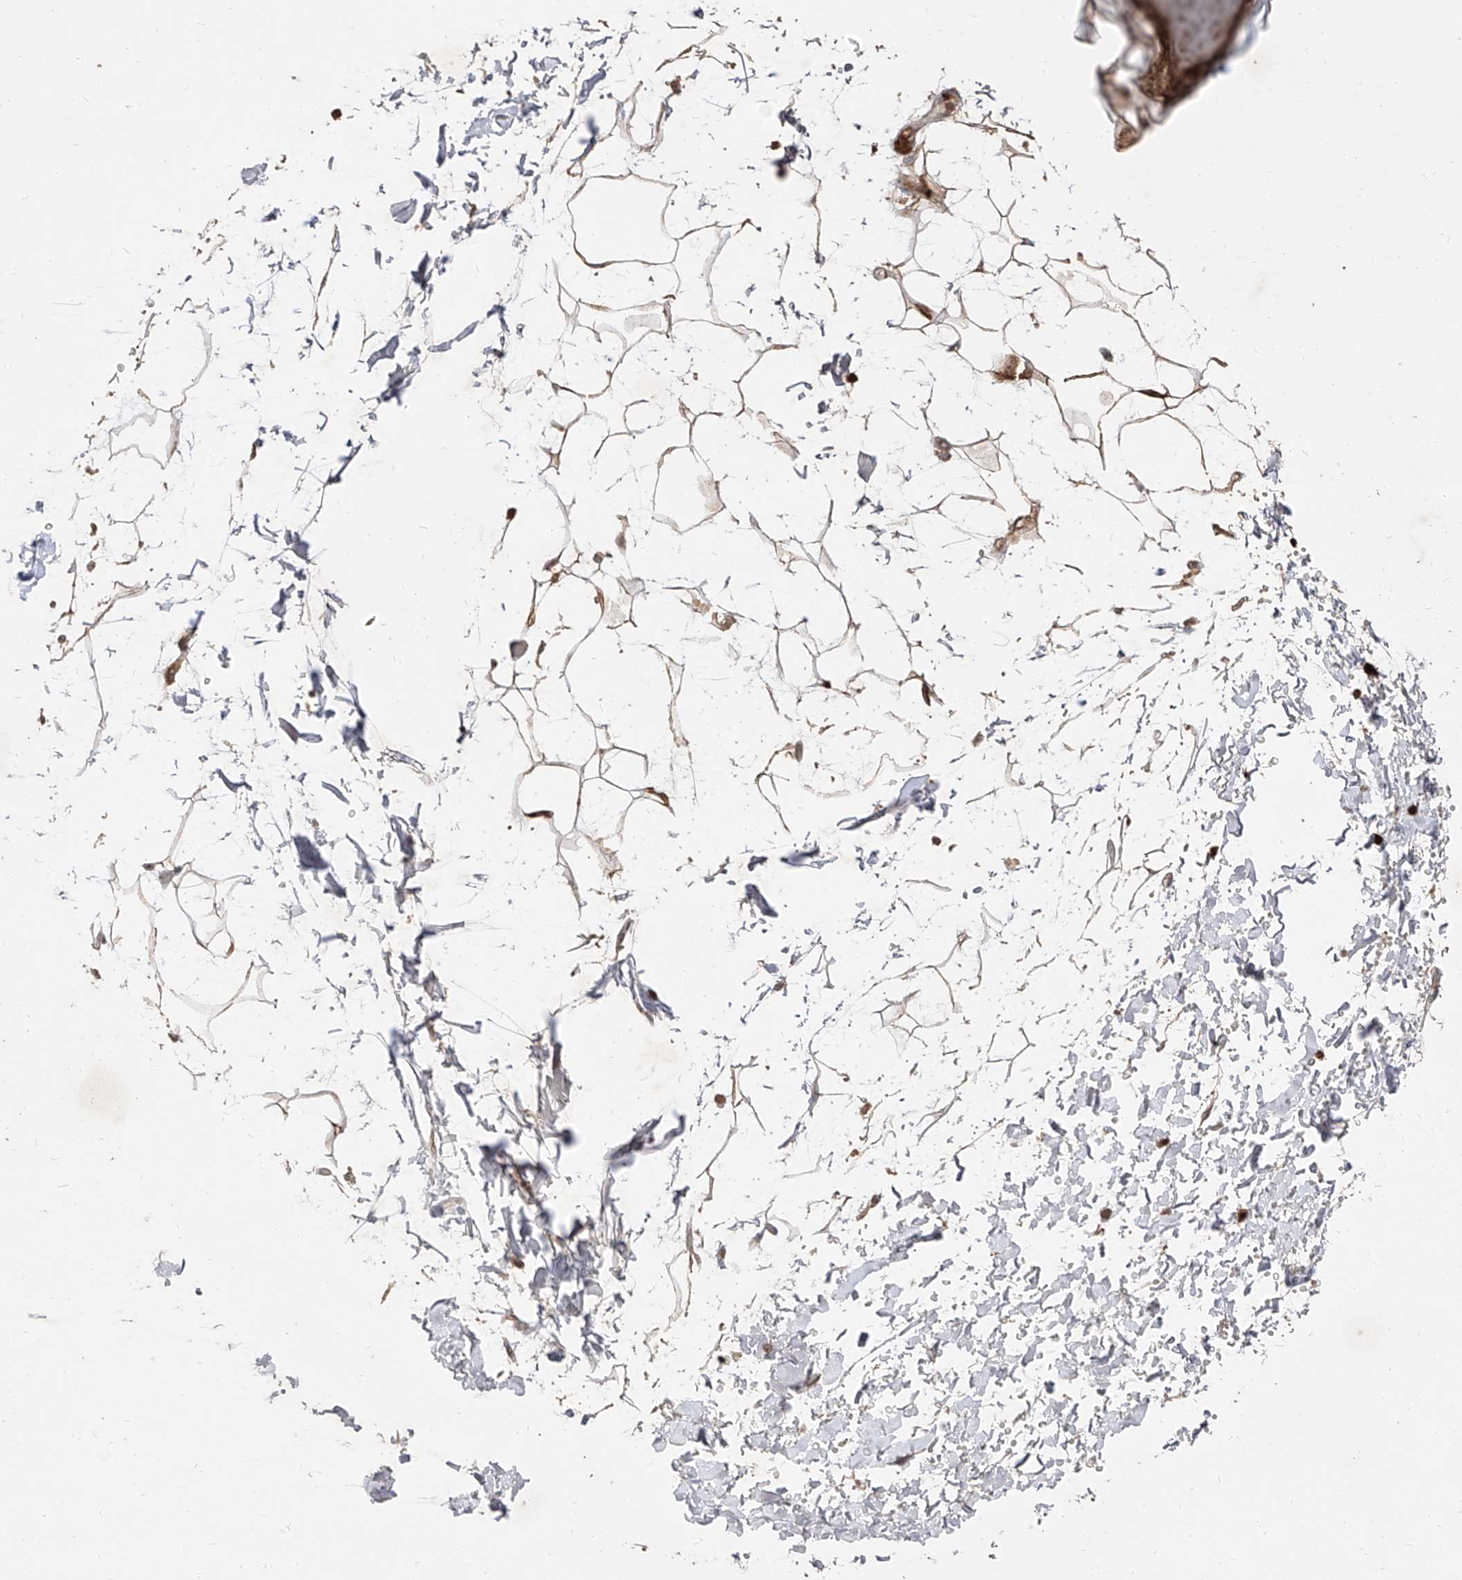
{"staining": {"intensity": "moderate", "quantity": ">75%", "location": "cytoplasmic/membranous"}, "tissue": "adipose tissue", "cell_type": "Adipocytes", "image_type": "normal", "snomed": [{"axis": "morphology", "description": "Normal tissue, NOS"}, {"axis": "topography", "description": "Soft tissue"}], "caption": "IHC of unremarkable adipose tissue shows medium levels of moderate cytoplasmic/membranous staining in approximately >75% of adipocytes.", "gene": "AIM2", "patient": {"sex": "male", "age": 72}}